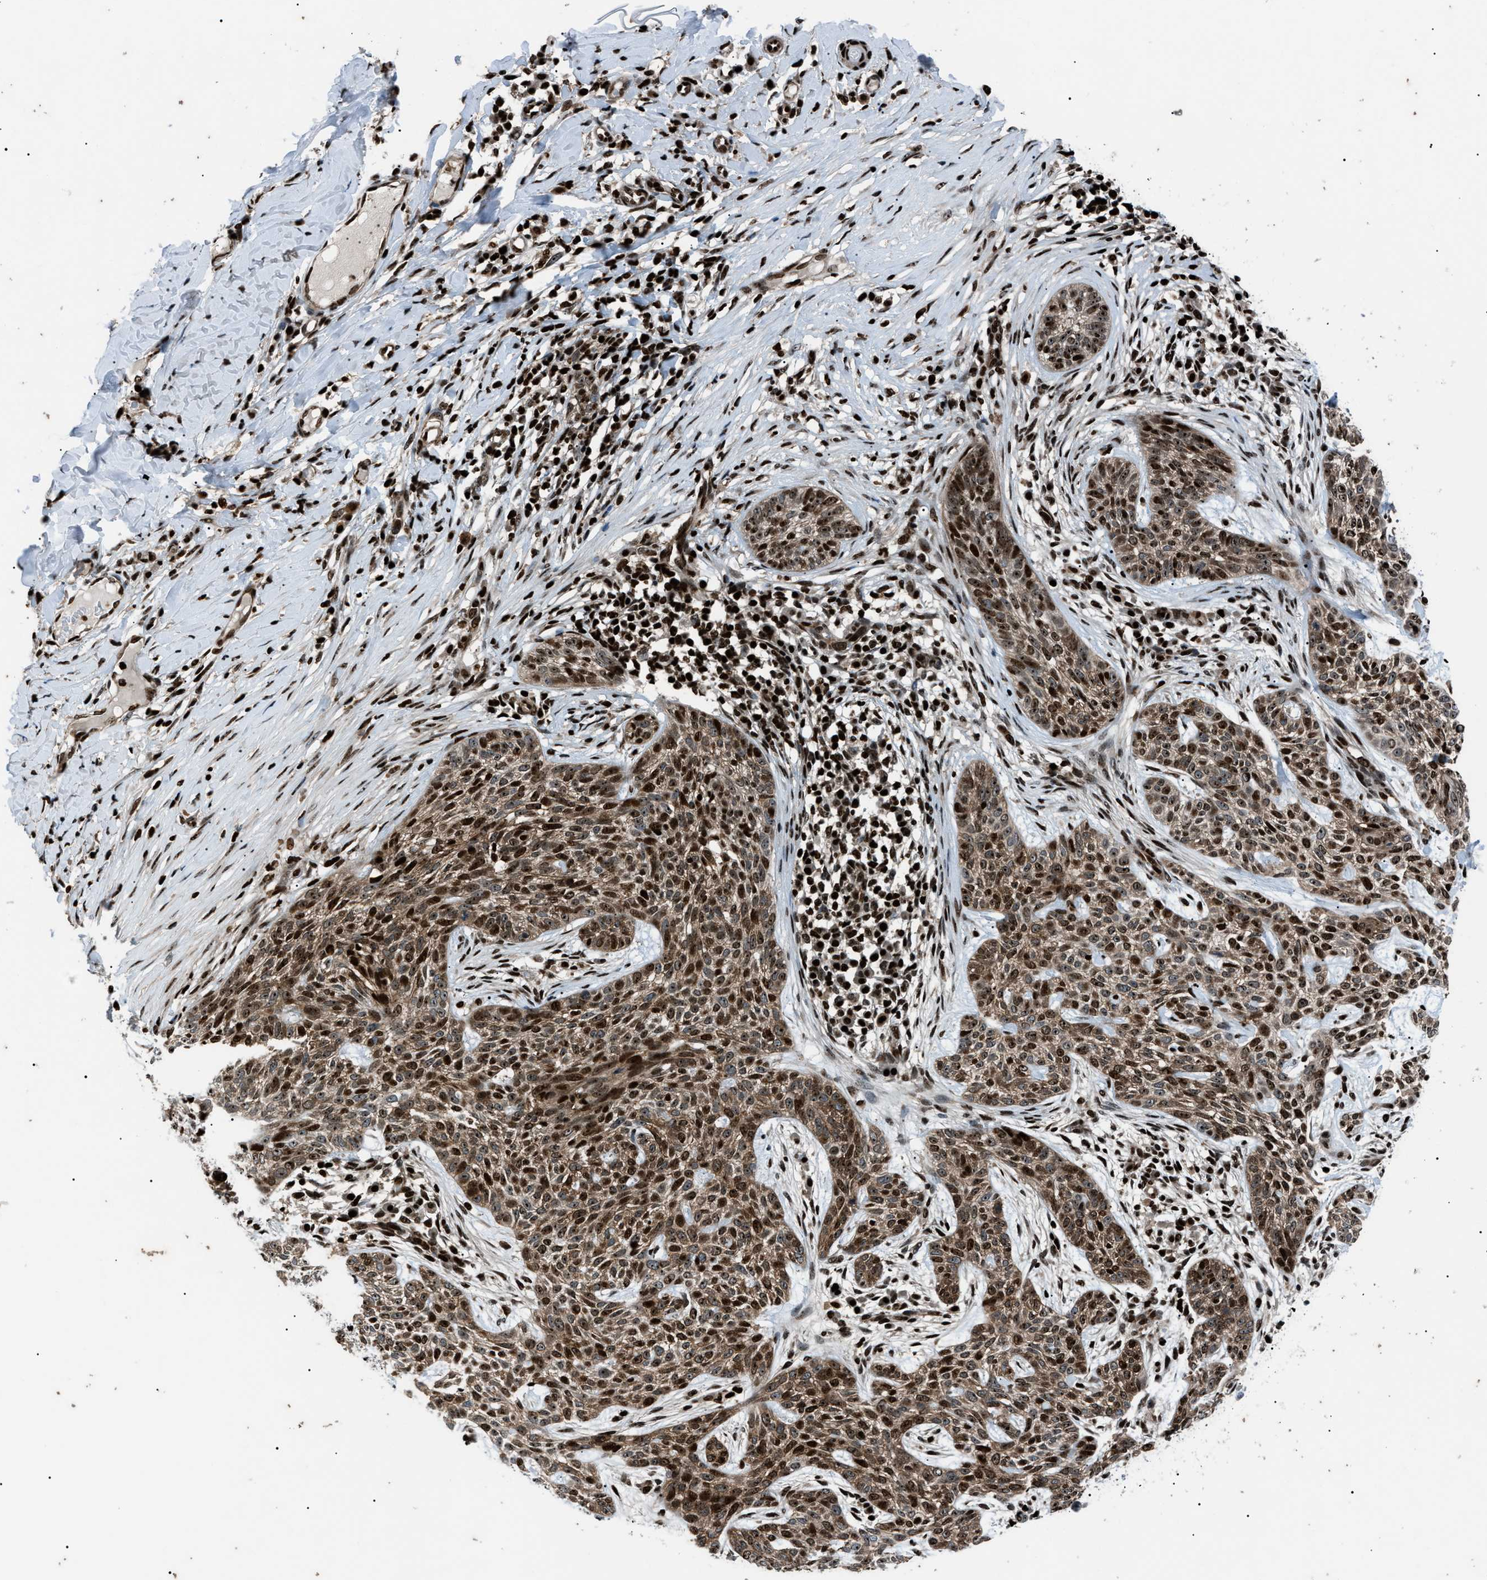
{"staining": {"intensity": "moderate", "quantity": ">75%", "location": "nuclear"}, "tissue": "skin cancer", "cell_type": "Tumor cells", "image_type": "cancer", "snomed": [{"axis": "morphology", "description": "Basal cell carcinoma"}, {"axis": "topography", "description": "Skin"}], "caption": "A medium amount of moderate nuclear staining is appreciated in about >75% of tumor cells in basal cell carcinoma (skin) tissue. (Stains: DAB in brown, nuclei in blue, Microscopy: brightfield microscopy at high magnification).", "gene": "PRKX", "patient": {"sex": "female", "age": 59}}